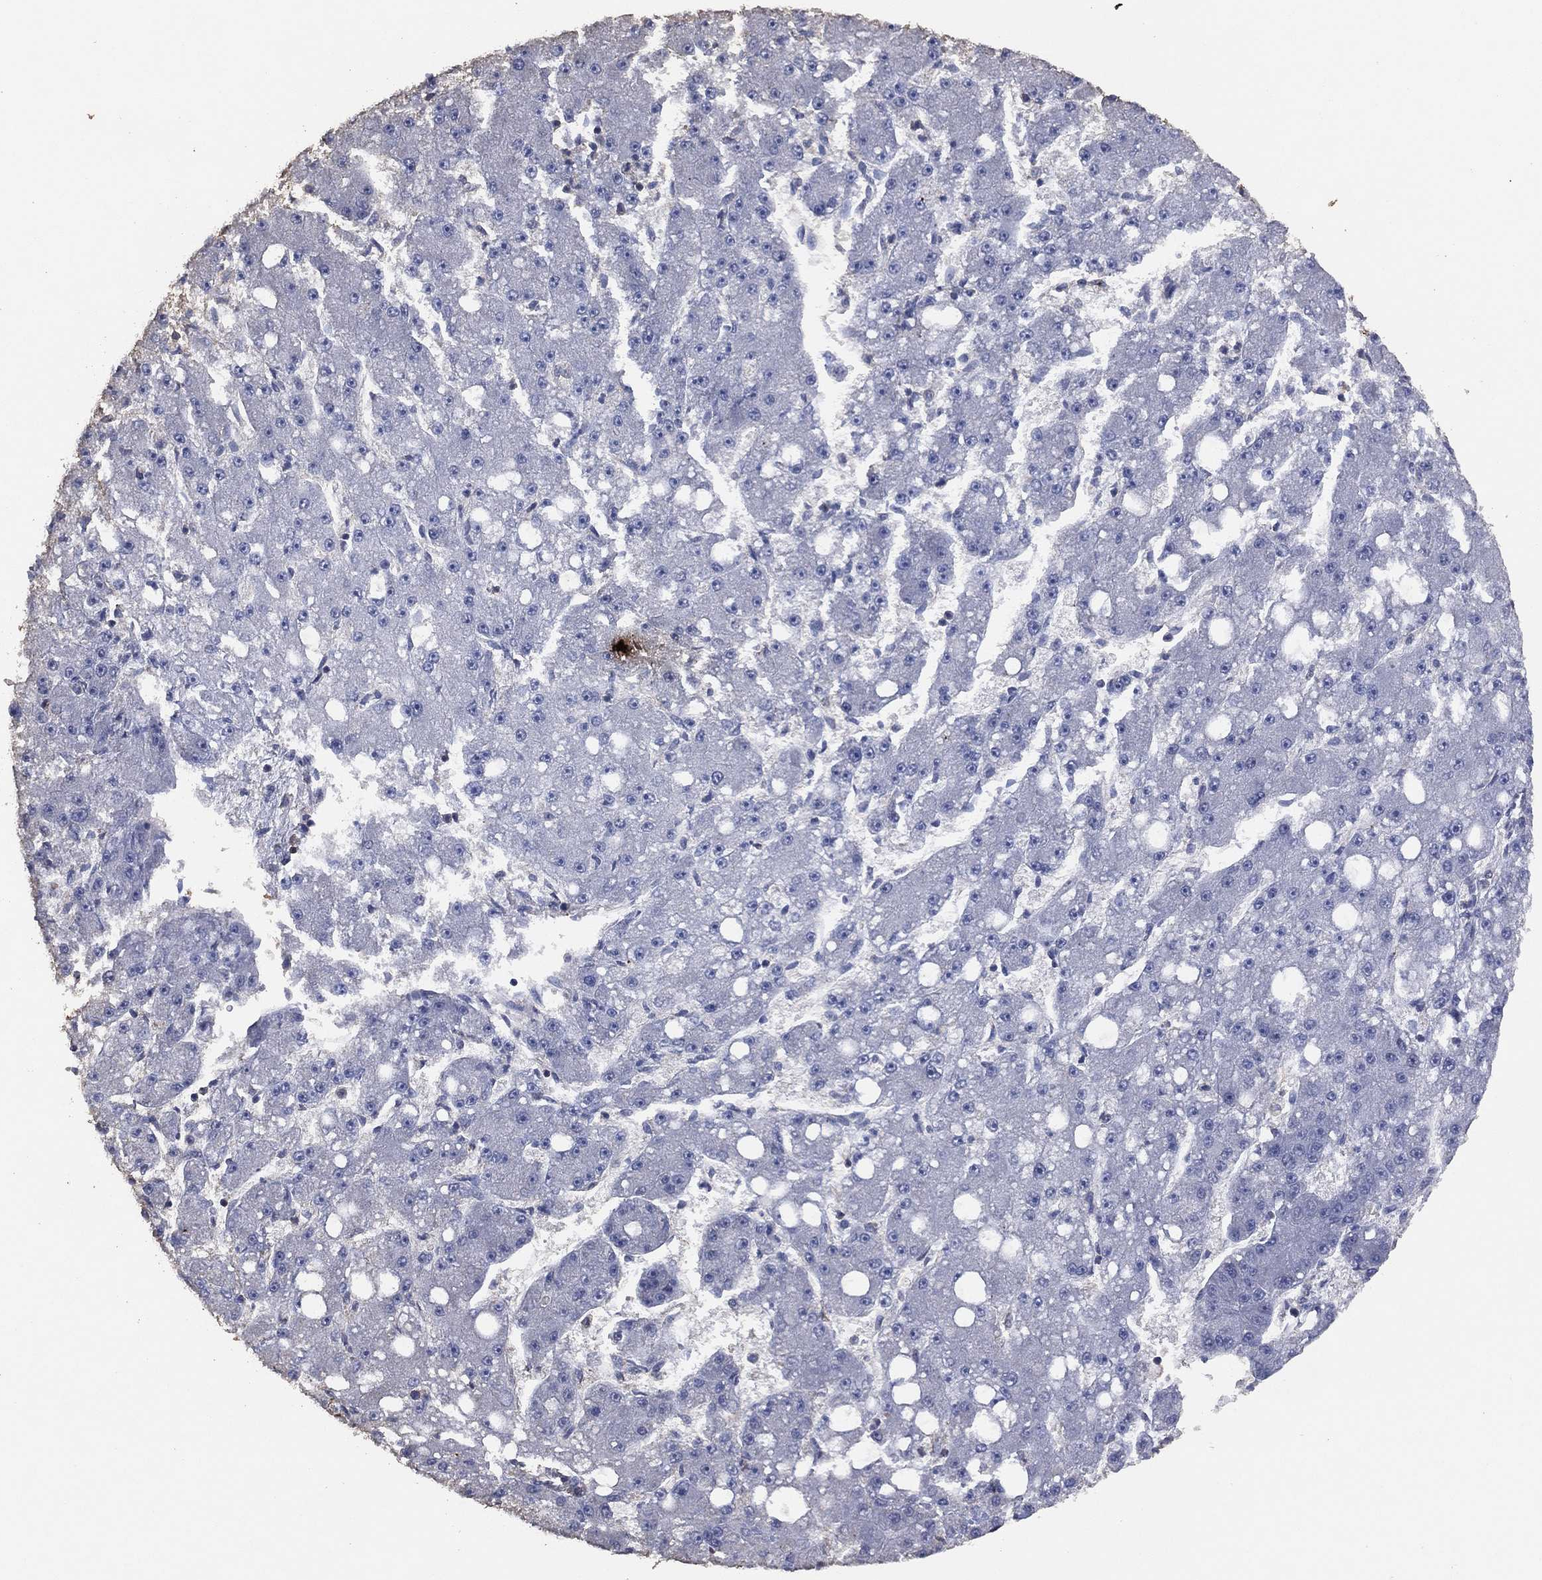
{"staining": {"intensity": "negative", "quantity": "none", "location": "none"}, "tissue": "liver cancer", "cell_type": "Tumor cells", "image_type": "cancer", "snomed": [{"axis": "morphology", "description": "Carcinoma, Hepatocellular, NOS"}, {"axis": "topography", "description": "Liver"}], "caption": "Liver hepatocellular carcinoma stained for a protein using IHC shows no expression tumor cells.", "gene": "ADPRHL1", "patient": {"sex": "male", "age": 67}}